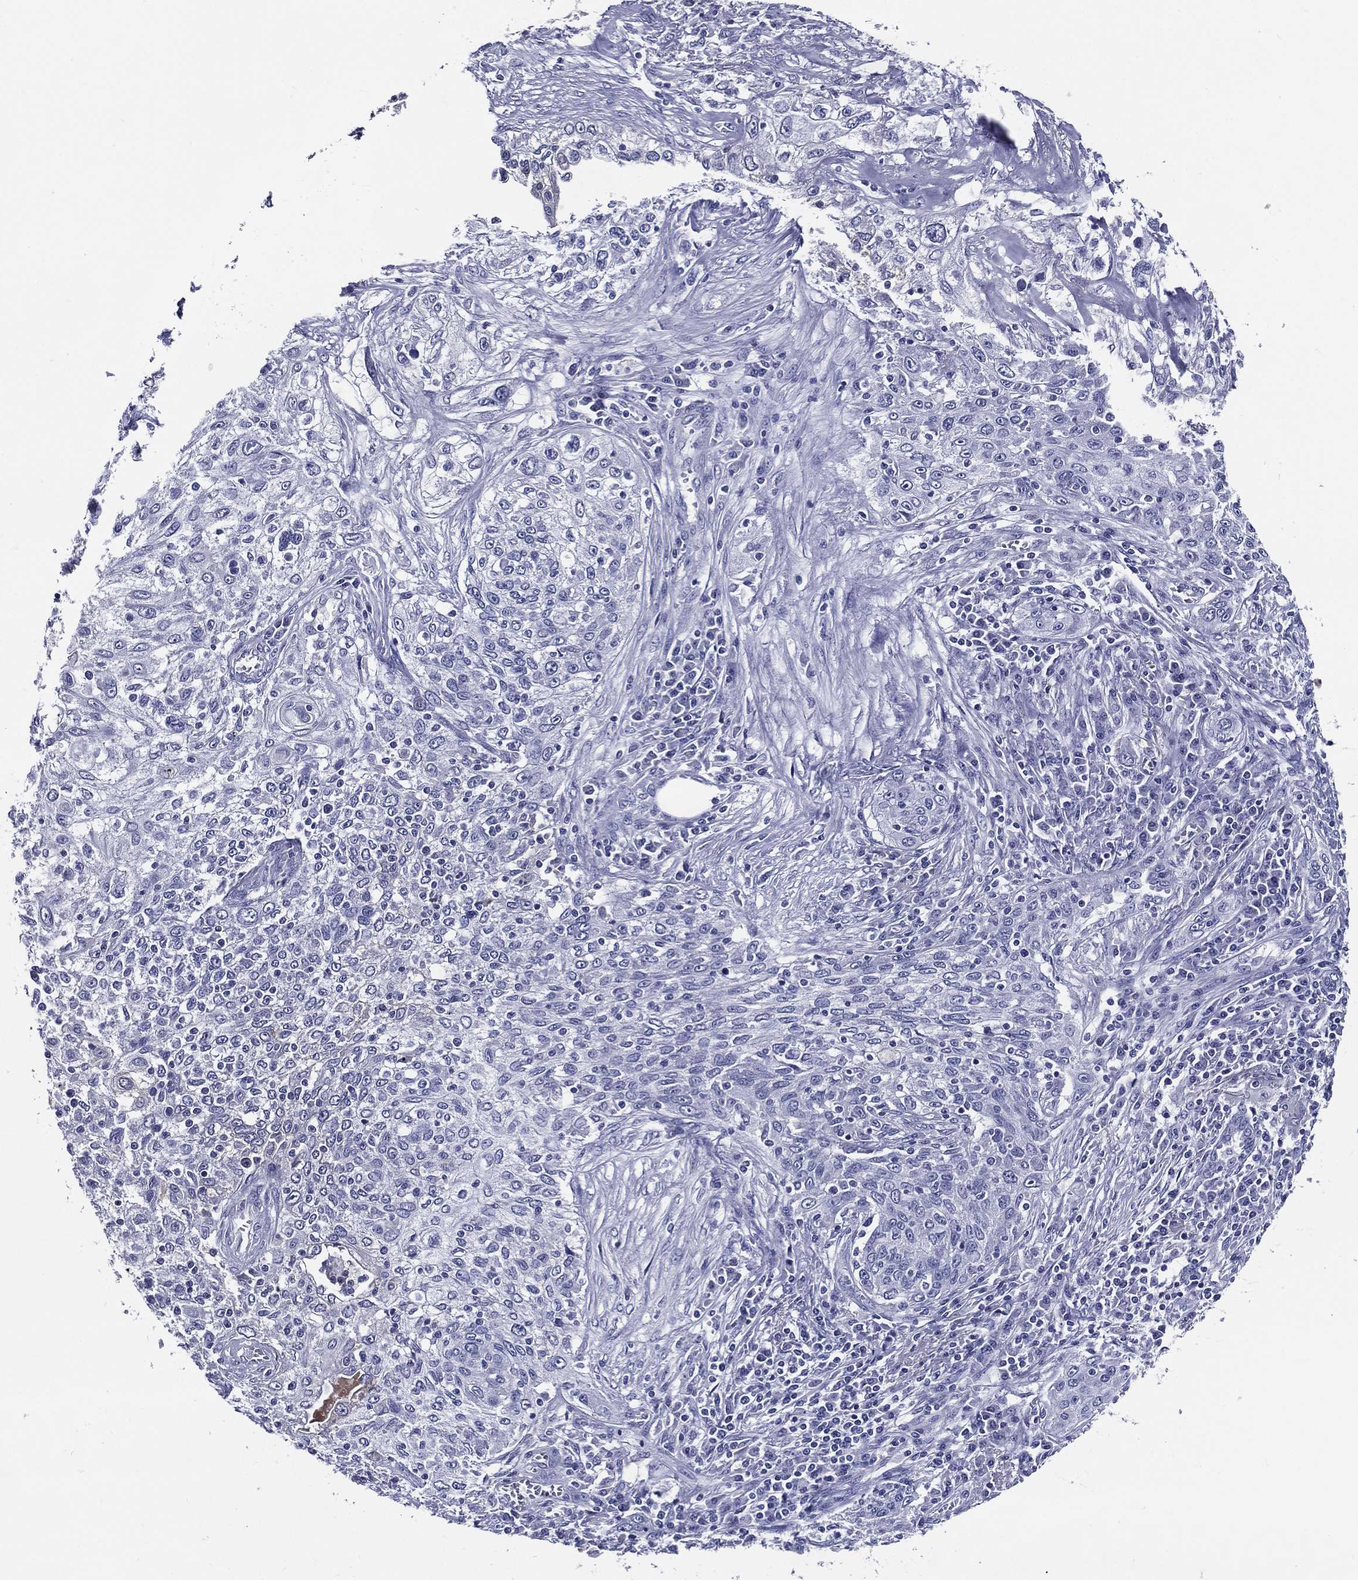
{"staining": {"intensity": "negative", "quantity": "none", "location": "none"}, "tissue": "lung cancer", "cell_type": "Tumor cells", "image_type": "cancer", "snomed": [{"axis": "morphology", "description": "Squamous cell carcinoma, NOS"}, {"axis": "topography", "description": "Lung"}], "caption": "IHC of human lung cancer (squamous cell carcinoma) demonstrates no positivity in tumor cells.", "gene": "ACE2", "patient": {"sex": "female", "age": 69}}